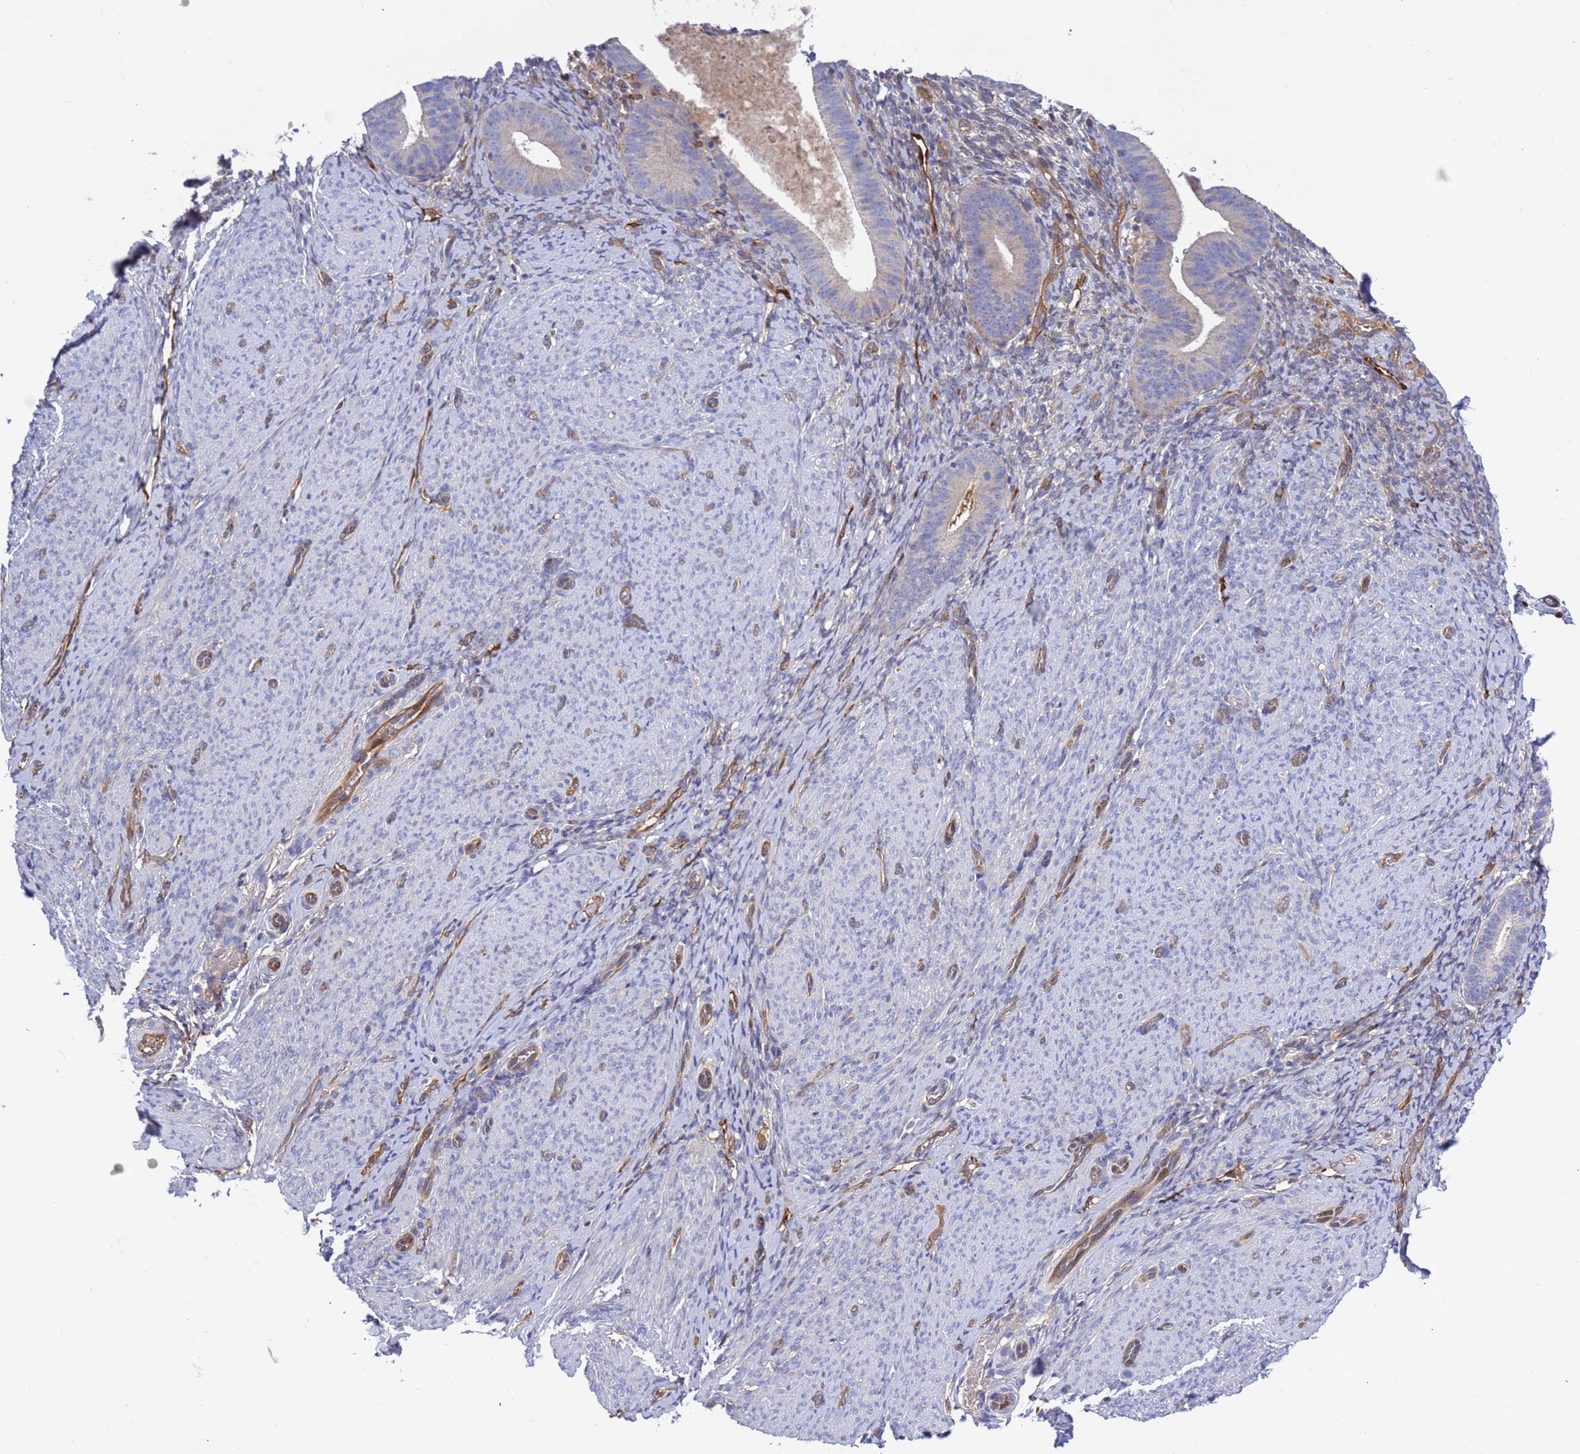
{"staining": {"intensity": "negative", "quantity": "none", "location": "none"}, "tissue": "endometrium", "cell_type": "Cells in endometrial stroma", "image_type": "normal", "snomed": [{"axis": "morphology", "description": "Normal tissue, NOS"}, {"axis": "topography", "description": "Endometrium"}], "caption": "Protein analysis of normal endometrium demonstrates no significant expression in cells in endometrial stroma.", "gene": "FOXRED1", "patient": {"sex": "female", "age": 65}}